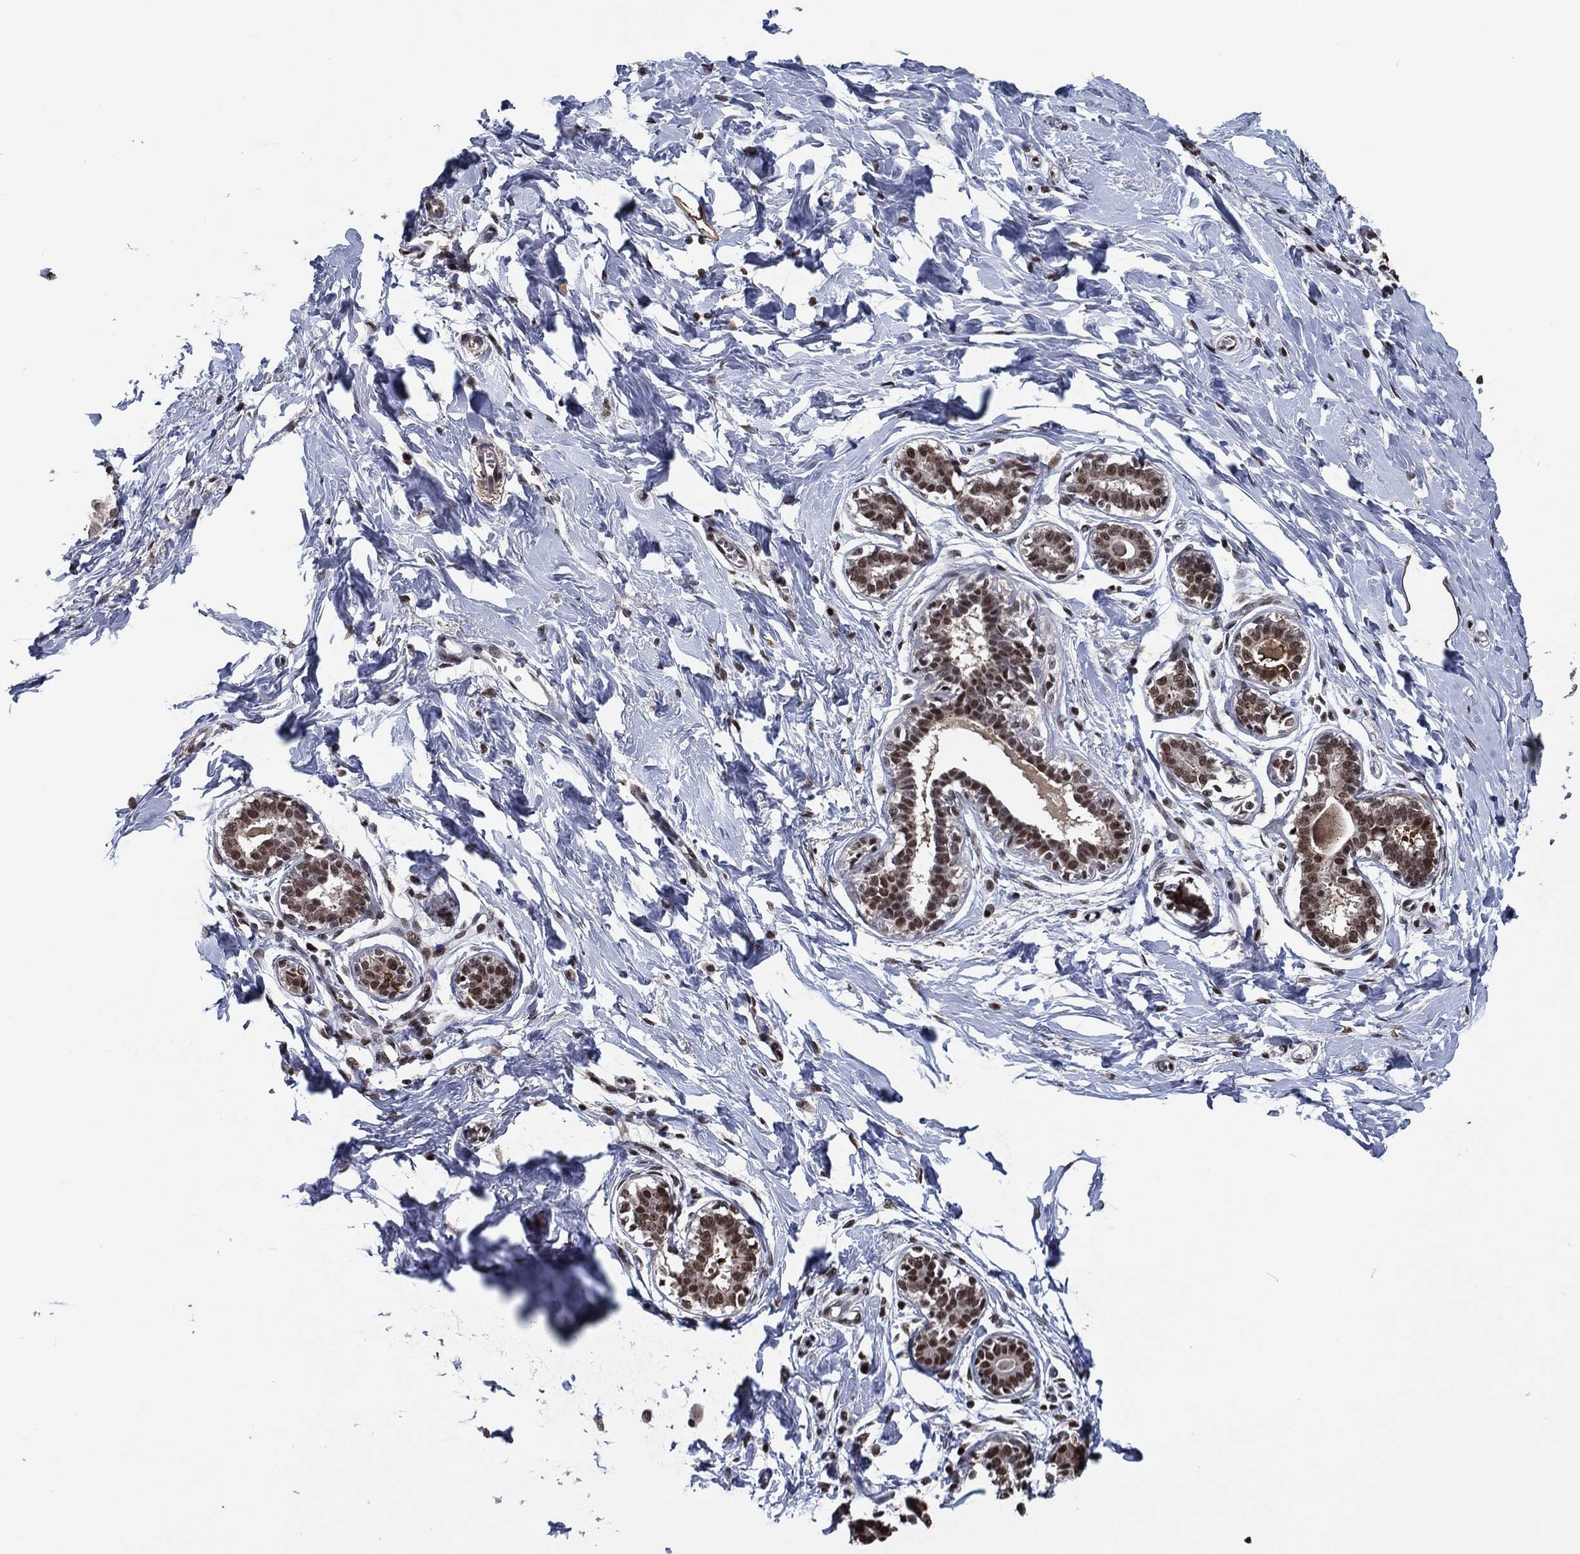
{"staining": {"intensity": "strong", "quantity": "25%-75%", "location": "nuclear"}, "tissue": "breast", "cell_type": "Glandular cells", "image_type": "normal", "snomed": [{"axis": "morphology", "description": "Normal tissue, NOS"}, {"axis": "morphology", "description": "Lobular carcinoma, in situ"}, {"axis": "topography", "description": "Breast"}], "caption": "The photomicrograph demonstrates staining of normal breast, revealing strong nuclear protein expression (brown color) within glandular cells.", "gene": "ZBTB42", "patient": {"sex": "female", "age": 35}}